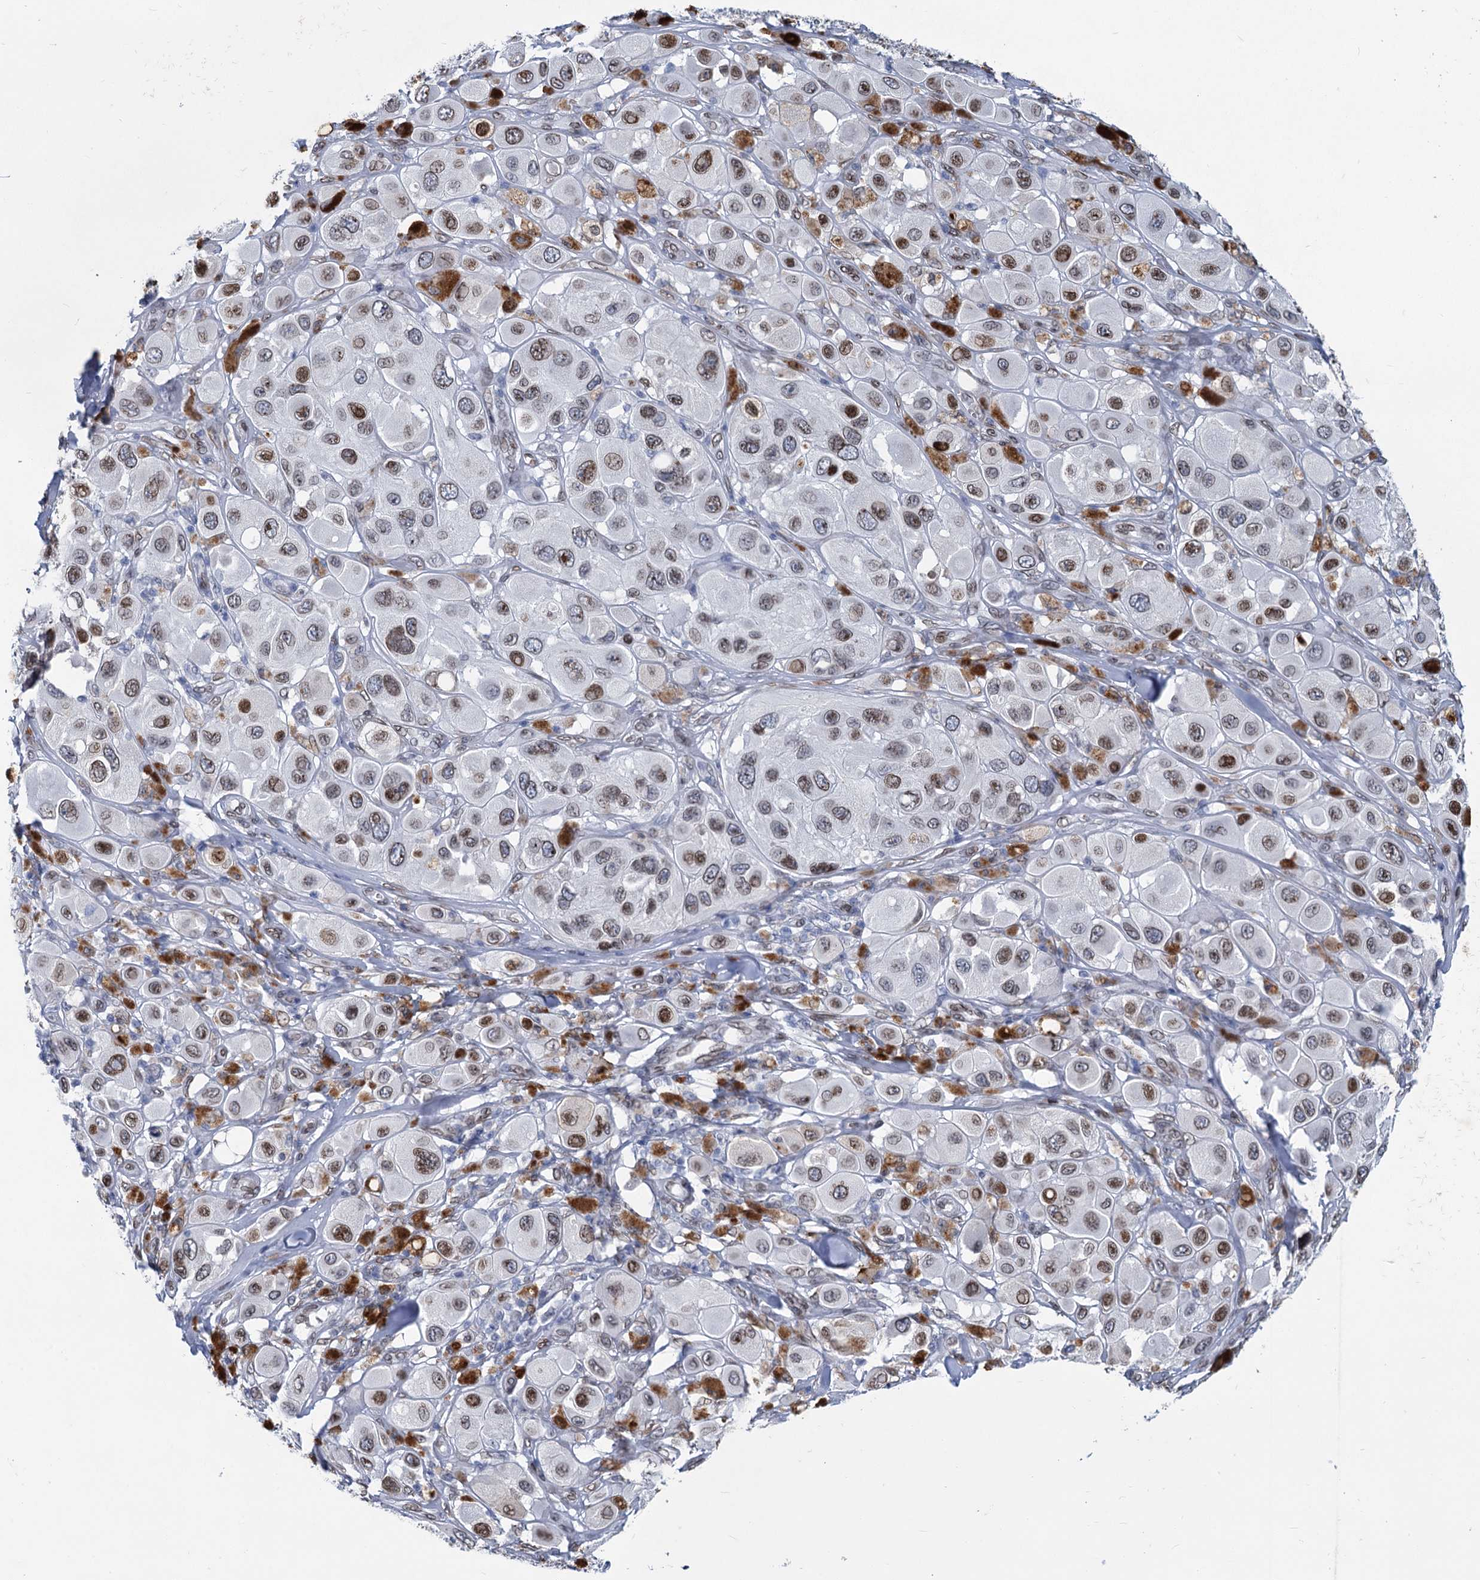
{"staining": {"intensity": "weak", "quantity": "<25%", "location": "nuclear"}, "tissue": "melanoma", "cell_type": "Tumor cells", "image_type": "cancer", "snomed": [{"axis": "morphology", "description": "Malignant melanoma, Metastatic site"}, {"axis": "topography", "description": "Skin"}], "caption": "Tumor cells show no significant protein expression in melanoma.", "gene": "PRSS35", "patient": {"sex": "male", "age": 41}}